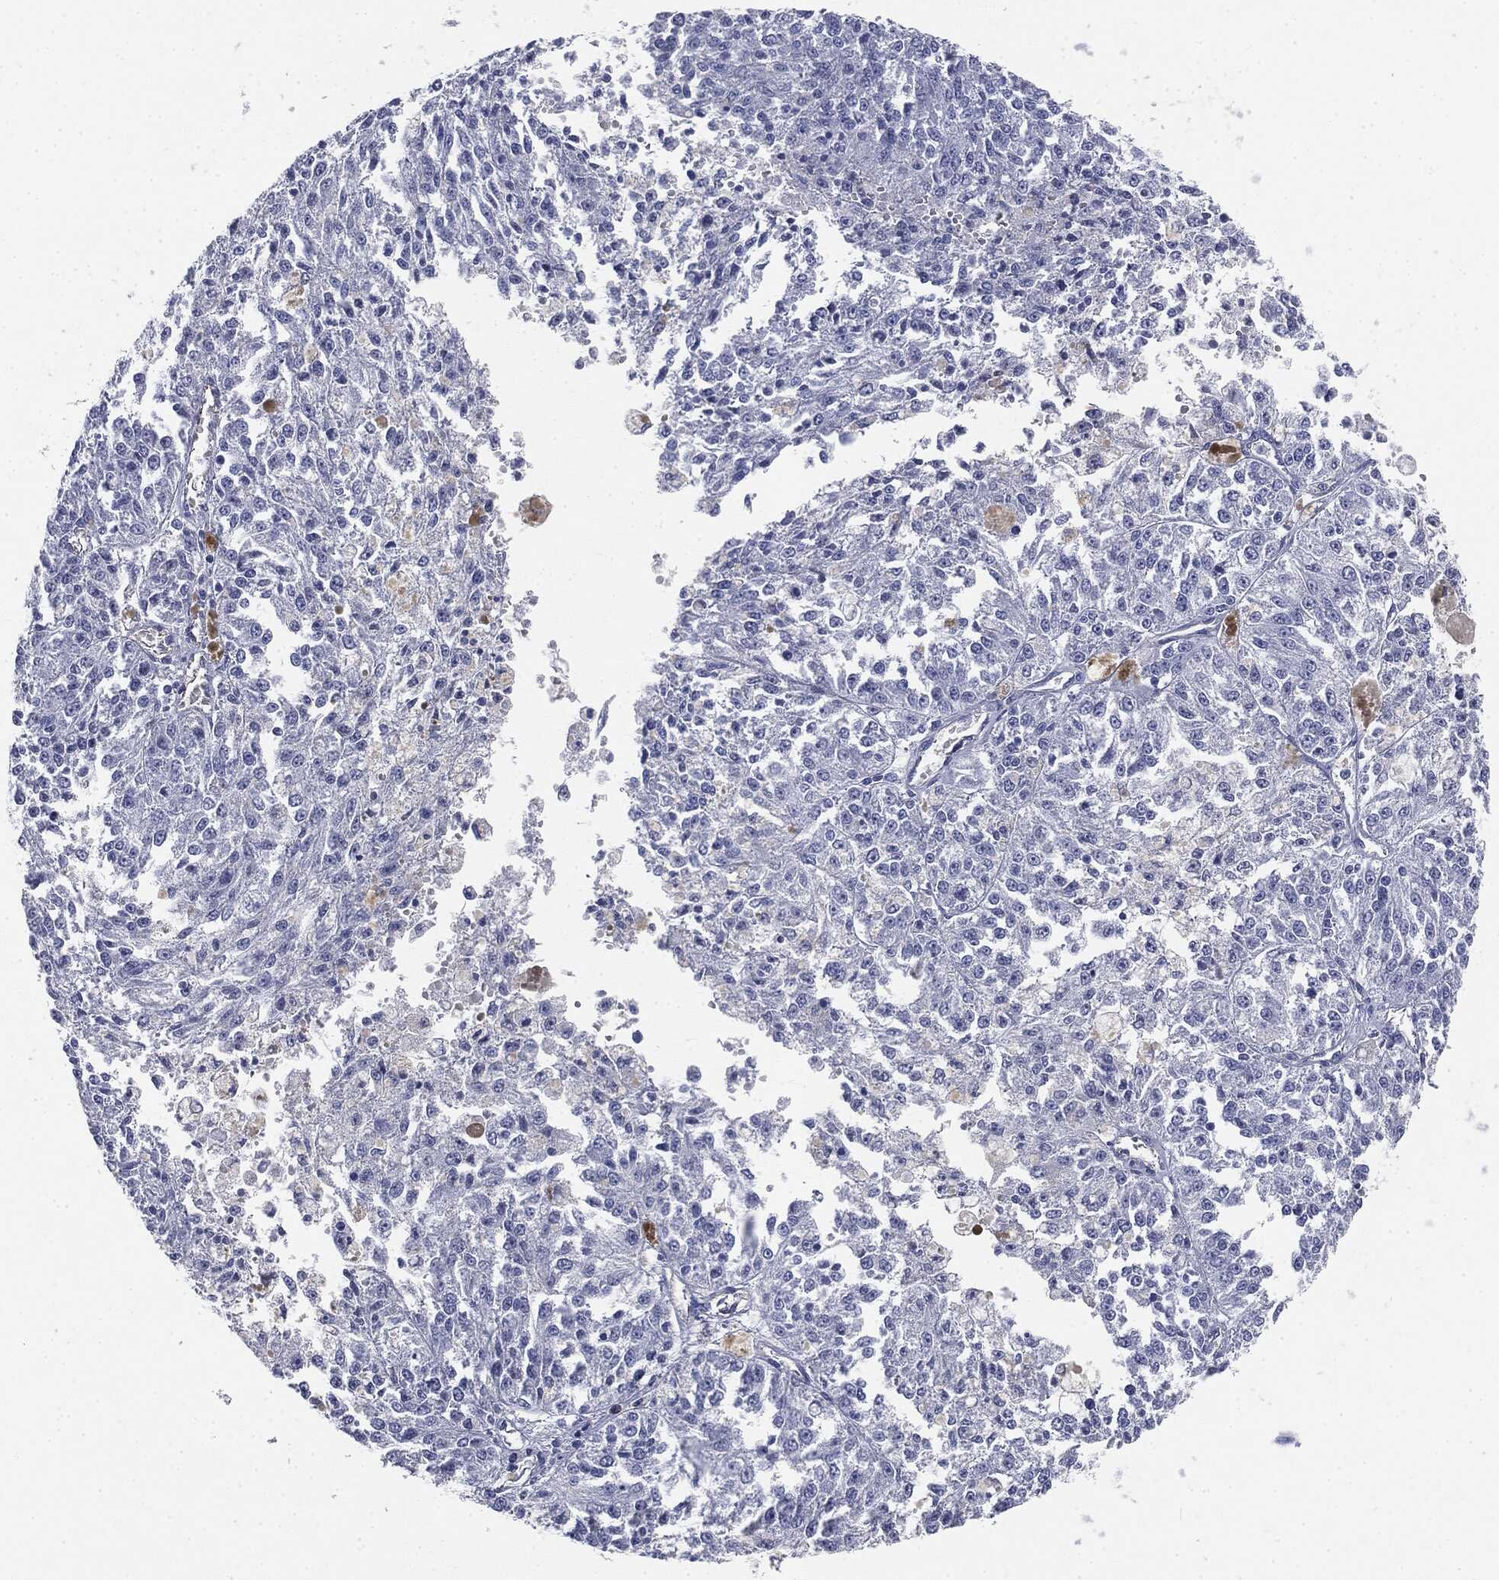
{"staining": {"intensity": "negative", "quantity": "none", "location": "none"}, "tissue": "melanoma", "cell_type": "Tumor cells", "image_type": "cancer", "snomed": [{"axis": "morphology", "description": "Malignant melanoma, Metastatic site"}, {"axis": "topography", "description": "Lymph node"}], "caption": "This micrograph is of malignant melanoma (metastatic site) stained with IHC to label a protein in brown with the nuclei are counter-stained blue. There is no staining in tumor cells.", "gene": "MUC5AC", "patient": {"sex": "female", "age": 64}}